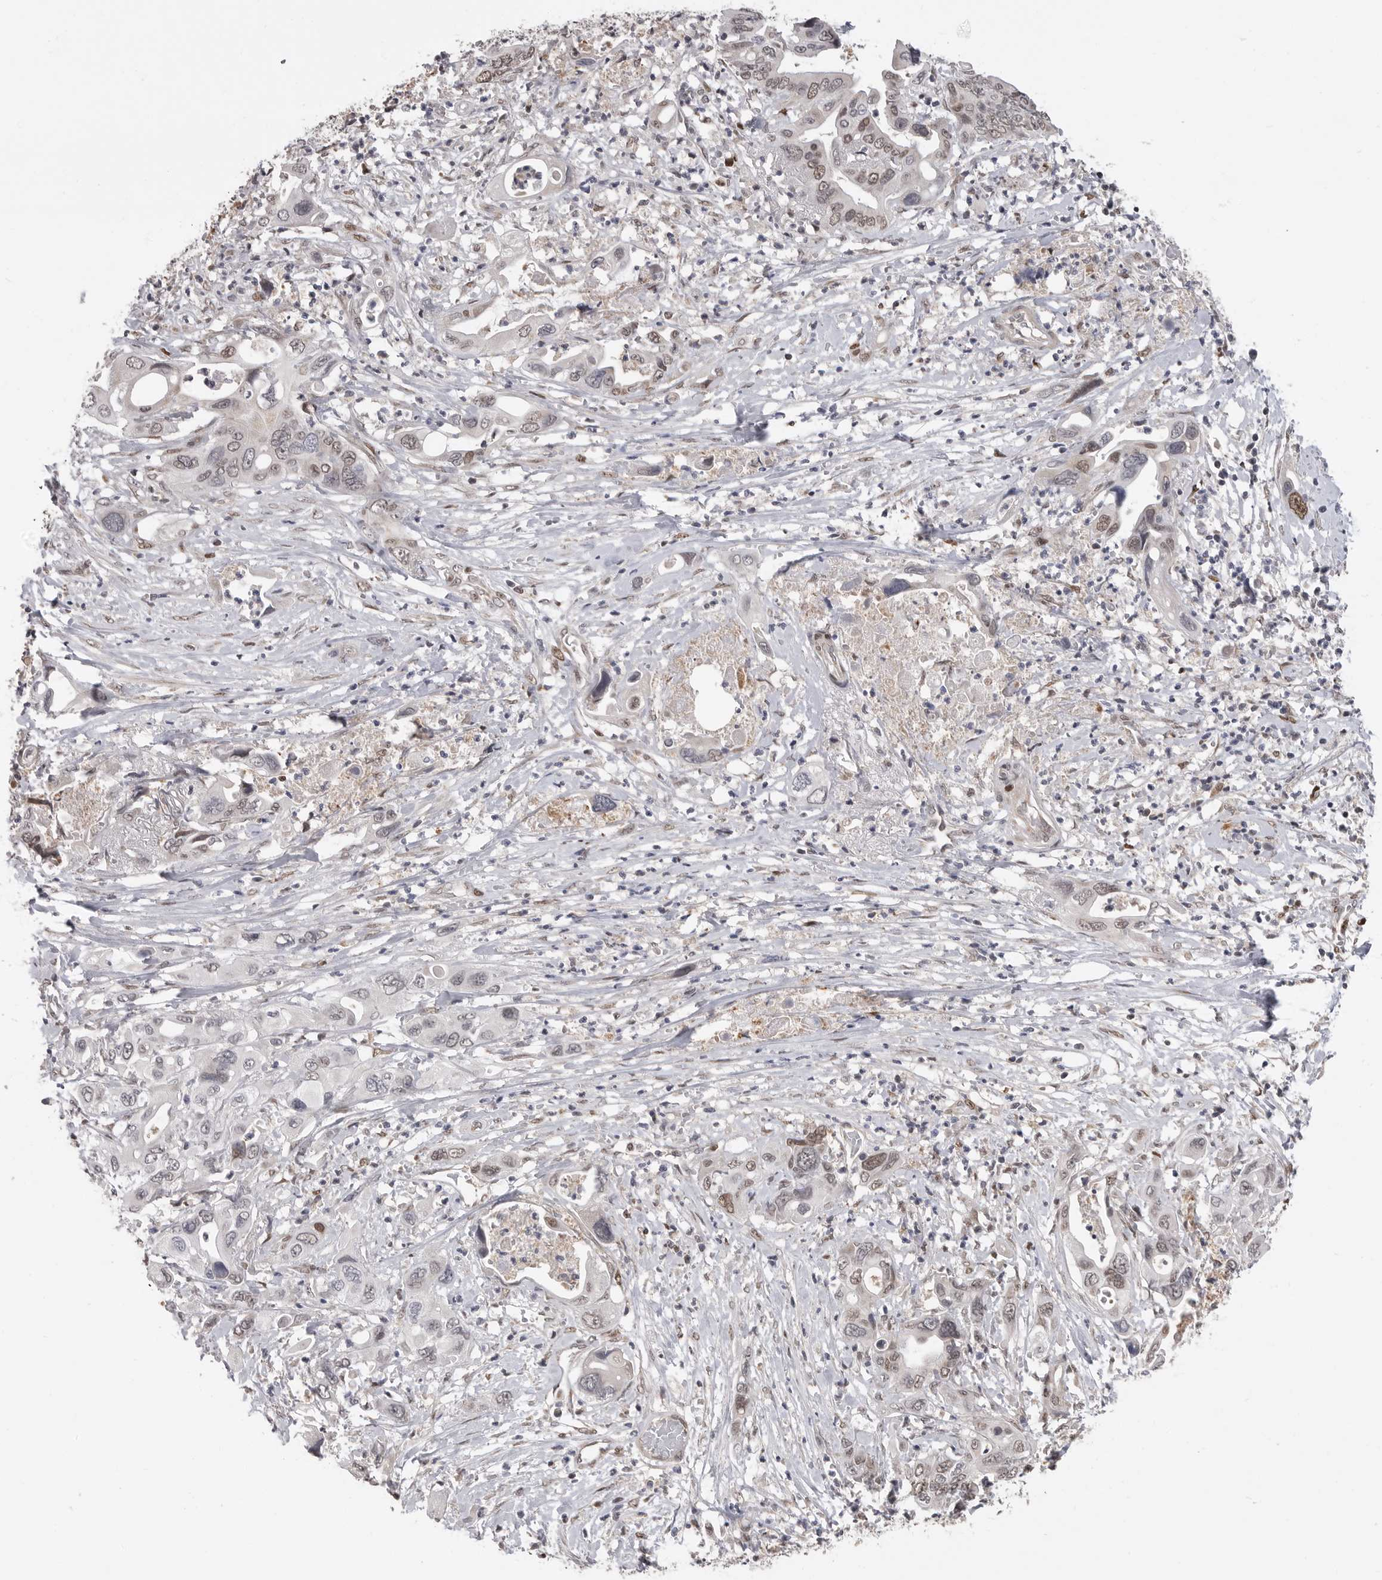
{"staining": {"intensity": "moderate", "quantity": "25%-75%", "location": "nuclear"}, "tissue": "pancreatic cancer", "cell_type": "Tumor cells", "image_type": "cancer", "snomed": [{"axis": "morphology", "description": "Adenocarcinoma, NOS"}, {"axis": "topography", "description": "Pancreas"}], "caption": "A micrograph of human adenocarcinoma (pancreatic) stained for a protein displays moderate nuclear brown staining in tumor cells.", "gene": "SMARCC1", "patient": {"sex": "male", "age": 66}}